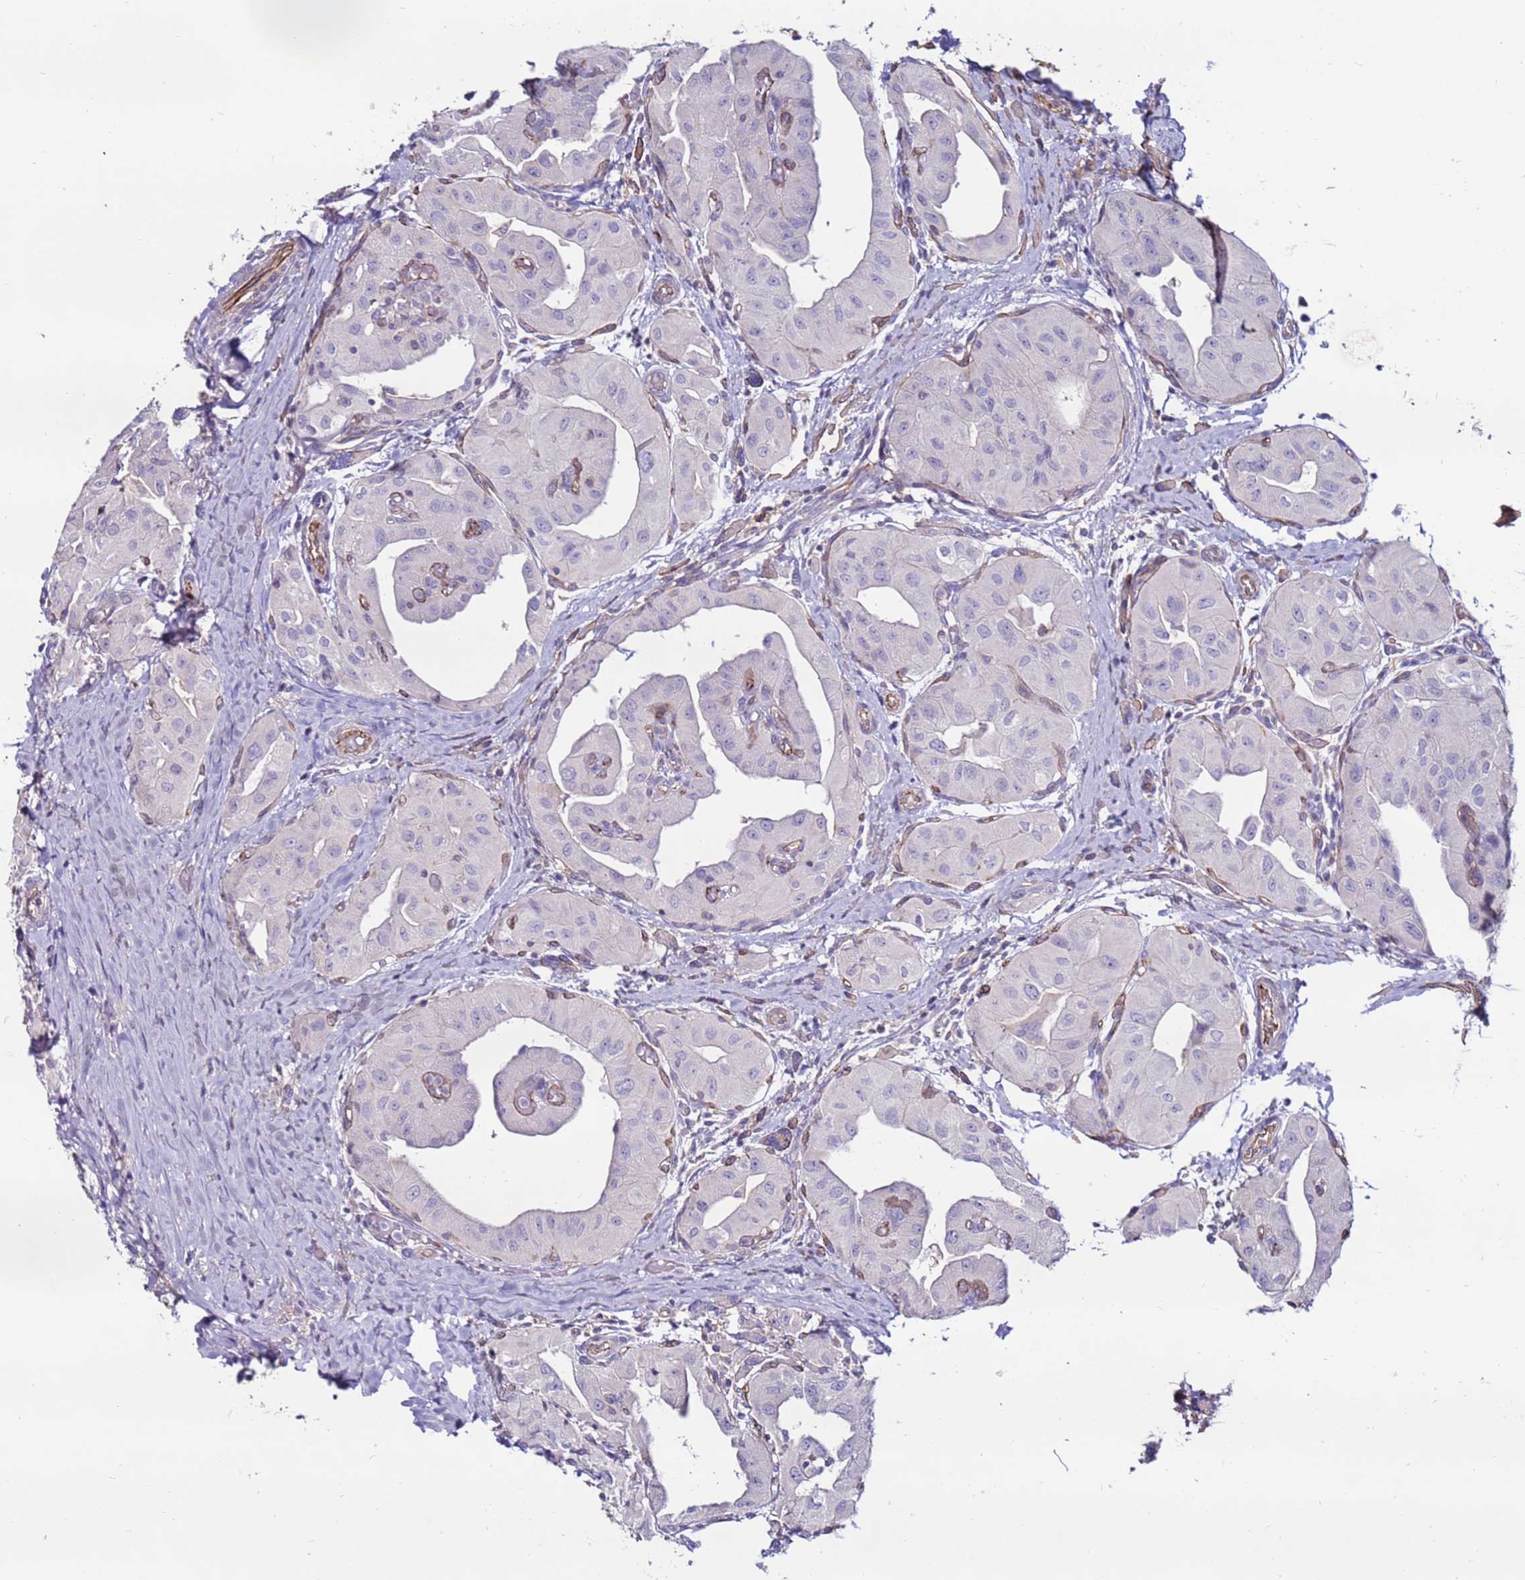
{"staining": {"intensity": "negative", "quantity": "none", "location": "none"}, "tissue": "thyroid cancer", "cell_type": "Tumor cells", "image_type": "cancer", "snomed": [{"axis": "morphology", "description": "Papillary adenocarcinoma, NOS"}, {"axis": "topography", "description": "Thyroid gland"}], "caption": "DAB (3,3'-diaminobenzidine) immunohistochemical staining of human thyroid cancer shows no significant staining in tumor cells. (DAB (3,3'-diaminobenzidine) immunohistochemistry visualized using brightfield microscopy, high magnification).", "gene": "CLEC4M", "patient": {"sex": "female", "age": 59}}